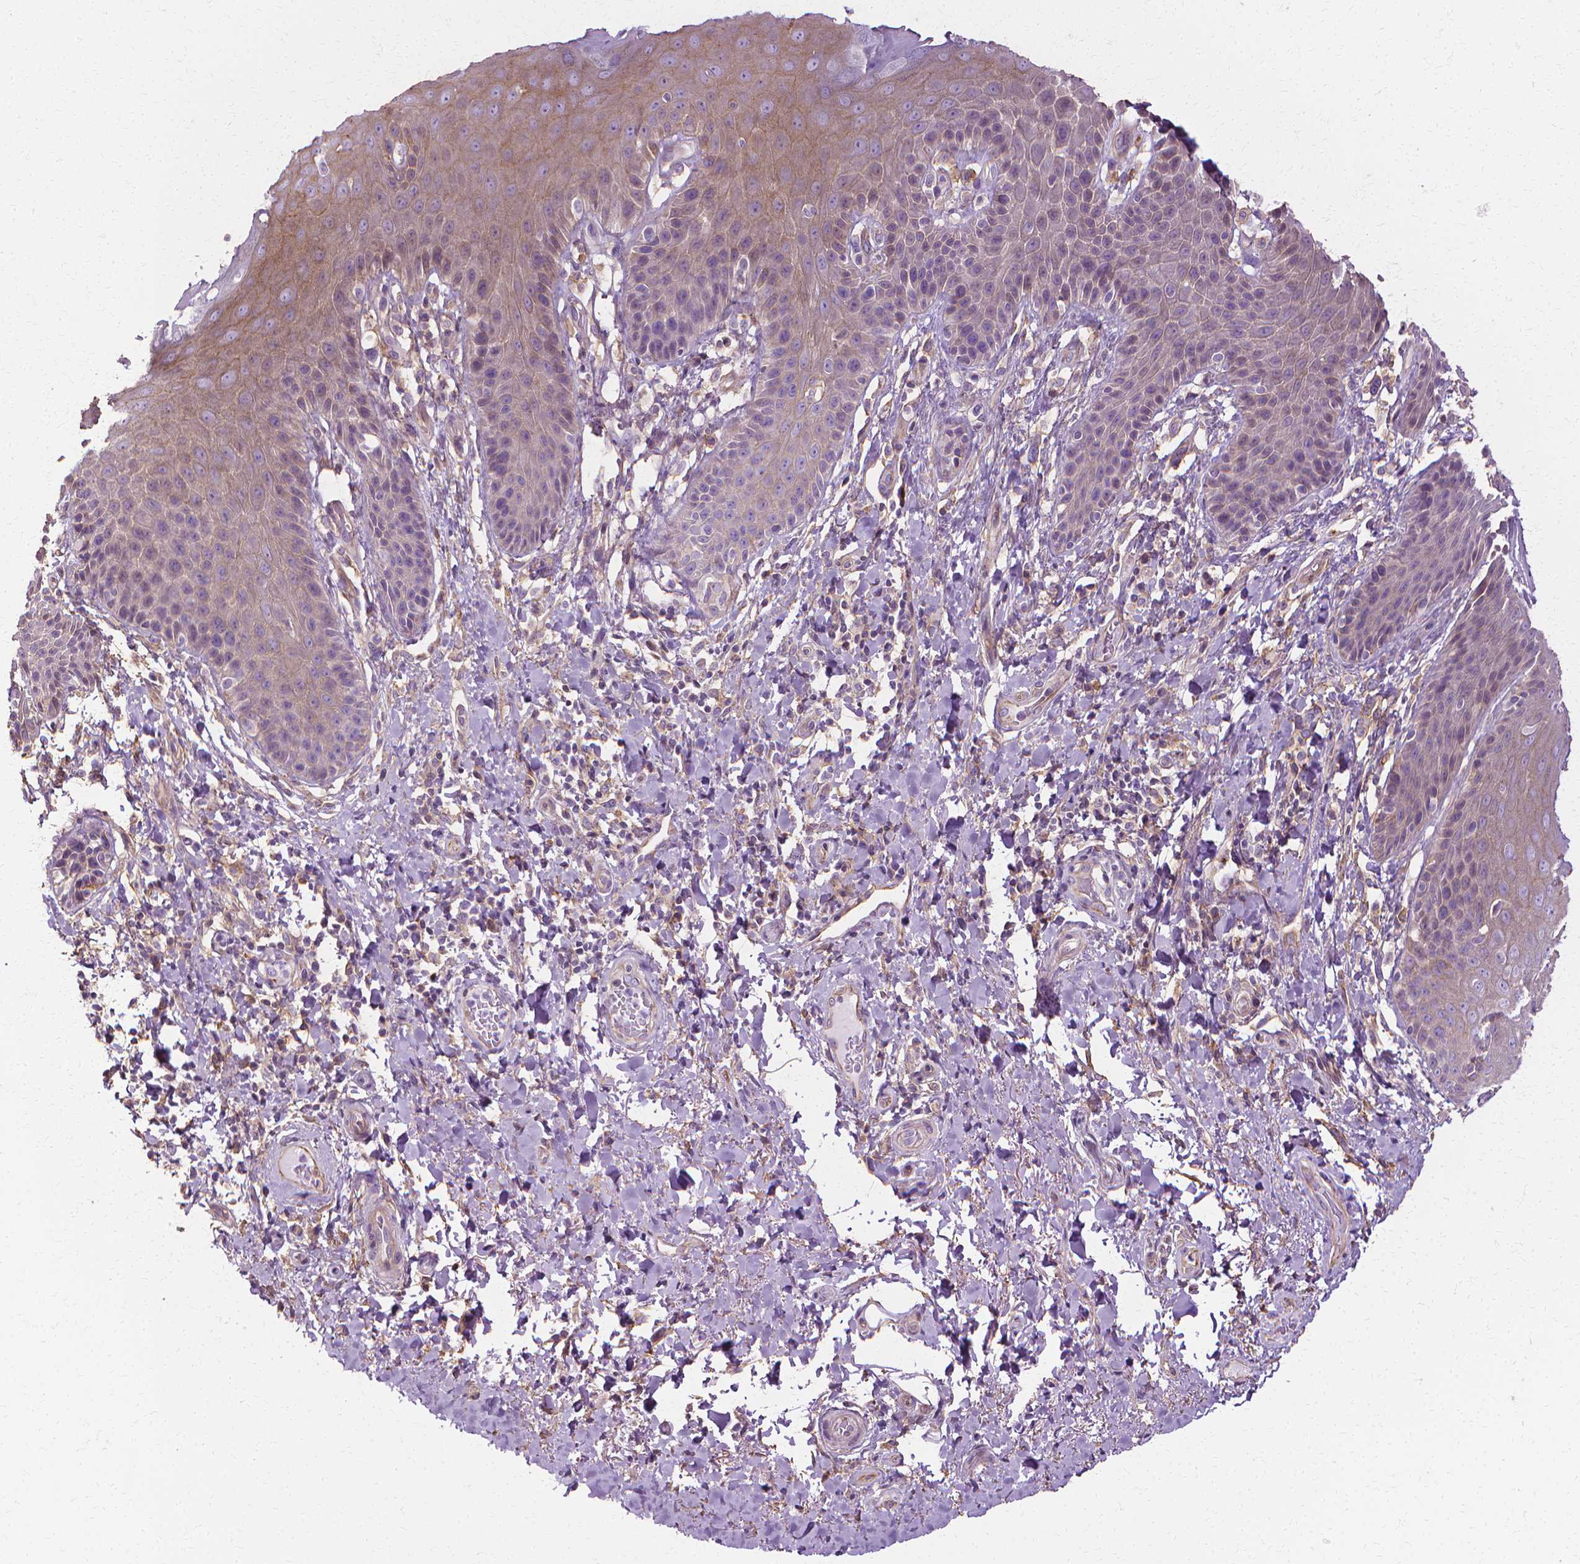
{"staining": {"intensity": "weak", "quantity": "25%-75%", "location": "cytoplasmic/membranous"}, "tissue": "skin", "cell_type": "Epidermal cells", "image_type": "normal", "snomed": [{"axis": "morphology", "description": "Normal tissue, NOS"}, {"axis": "topography", "description": "Anal"}, {"axis": "topography", "description": "Peripheral nerve tissue"}], "caption": "This micrograph exhibits immunohistochemistry staining of benign skin, with low weak cytoplasmic/membranous staining in about 25%-75% of epidermal cells.", "gene": "CFAP157", "patient": {"sex": "male", "age": 51}}